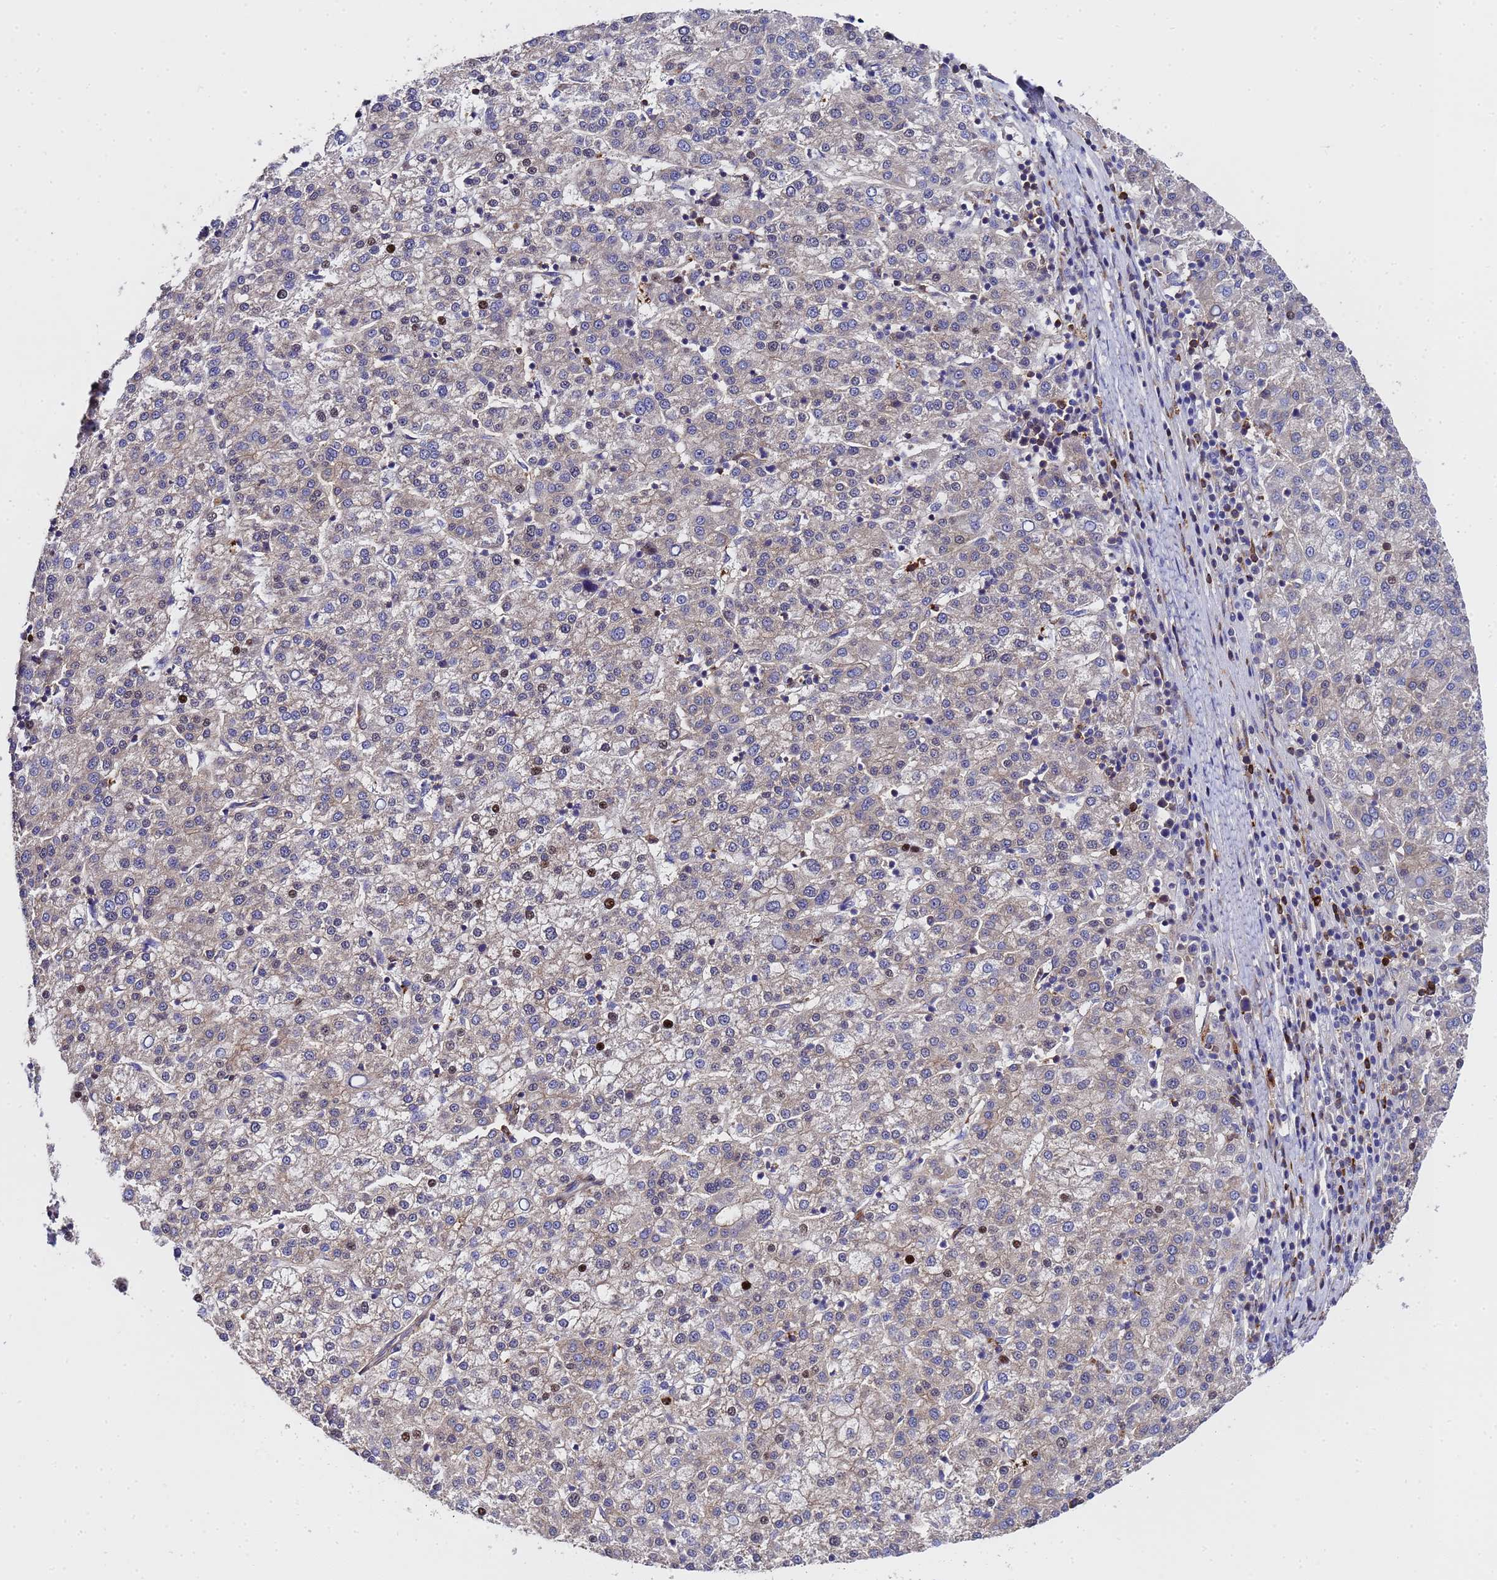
{"staining": {"intensity": "moderate", "quantity": "25%-75%", "location": "cytoplasmic/membranous"}, "tissue": "liver cancer", "cell_type": "Tumor cells", "image_type": "cancer", "snomed": [{"axis": "morphology", "description": "Carcinoma, Hepatocellular, NOS"}, {"axis": "topography", "description": "Liver"}], "caption": "A medium amount of moderate cytoplasmic/membranous expression is present in about 25%-75% of tumor cells in hepatocellular carcinoma (liver) tissue.", "gene": "MOCS1", "patient": {"sex": "female", "age": 58}}